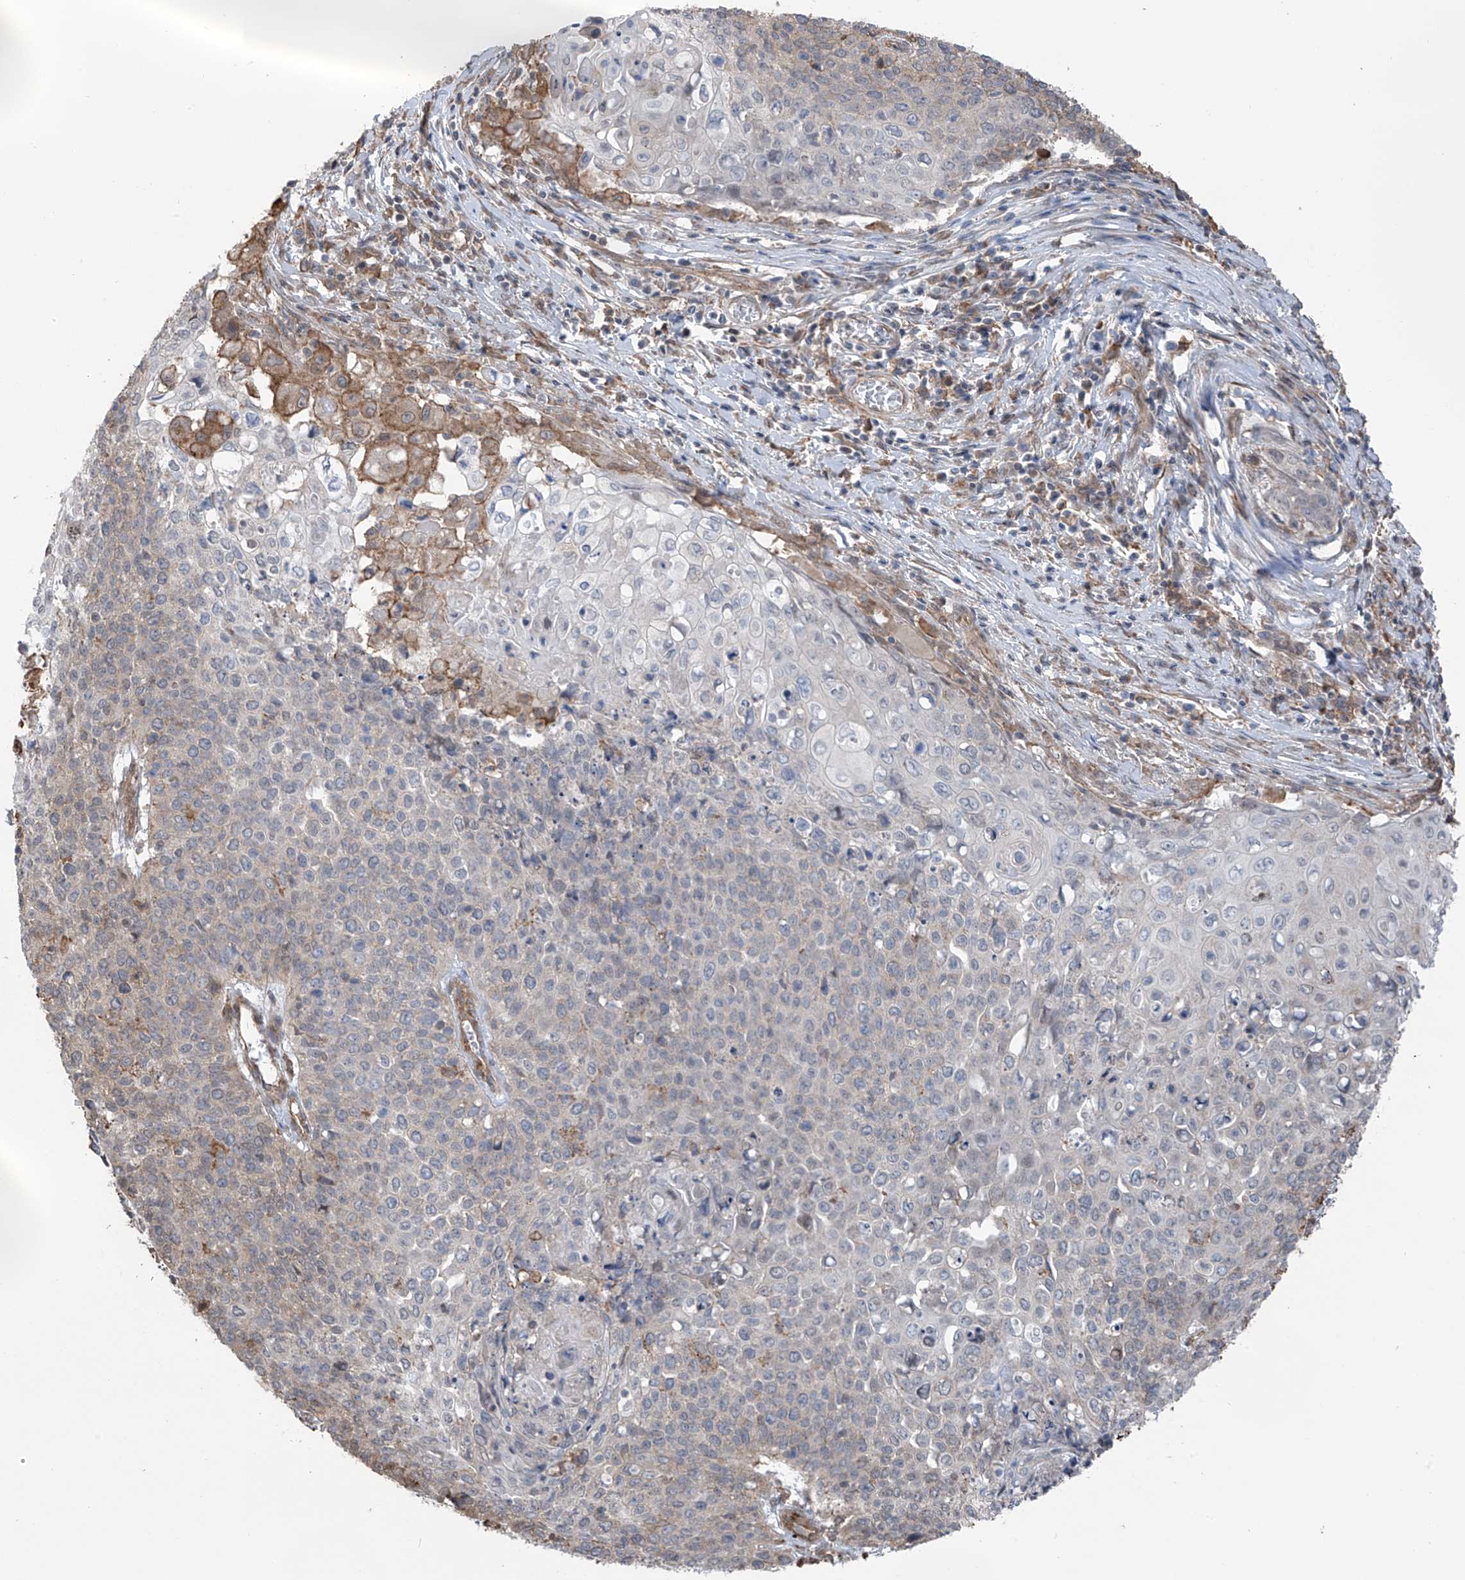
{"staining": {"intensity": "weak", "quantity": "<25%", "location": "cytoplasmic/membranous"}, "tissue": "cervical cancer", "cell_type": "Tumor cells", "image_type": "cancer", "snomed": [{"axis": "morphology", "description": "Squamous cell carcinoma, NOS"}, {"axis": "topography", "description": "Cervix"}], "caption": "The histopathology image reveals no significant positivity in tumor cells of squamous cell carcinoma (cervical).", "gene": "ZNF189", "patient": {"sex": "female", "age": 39}}